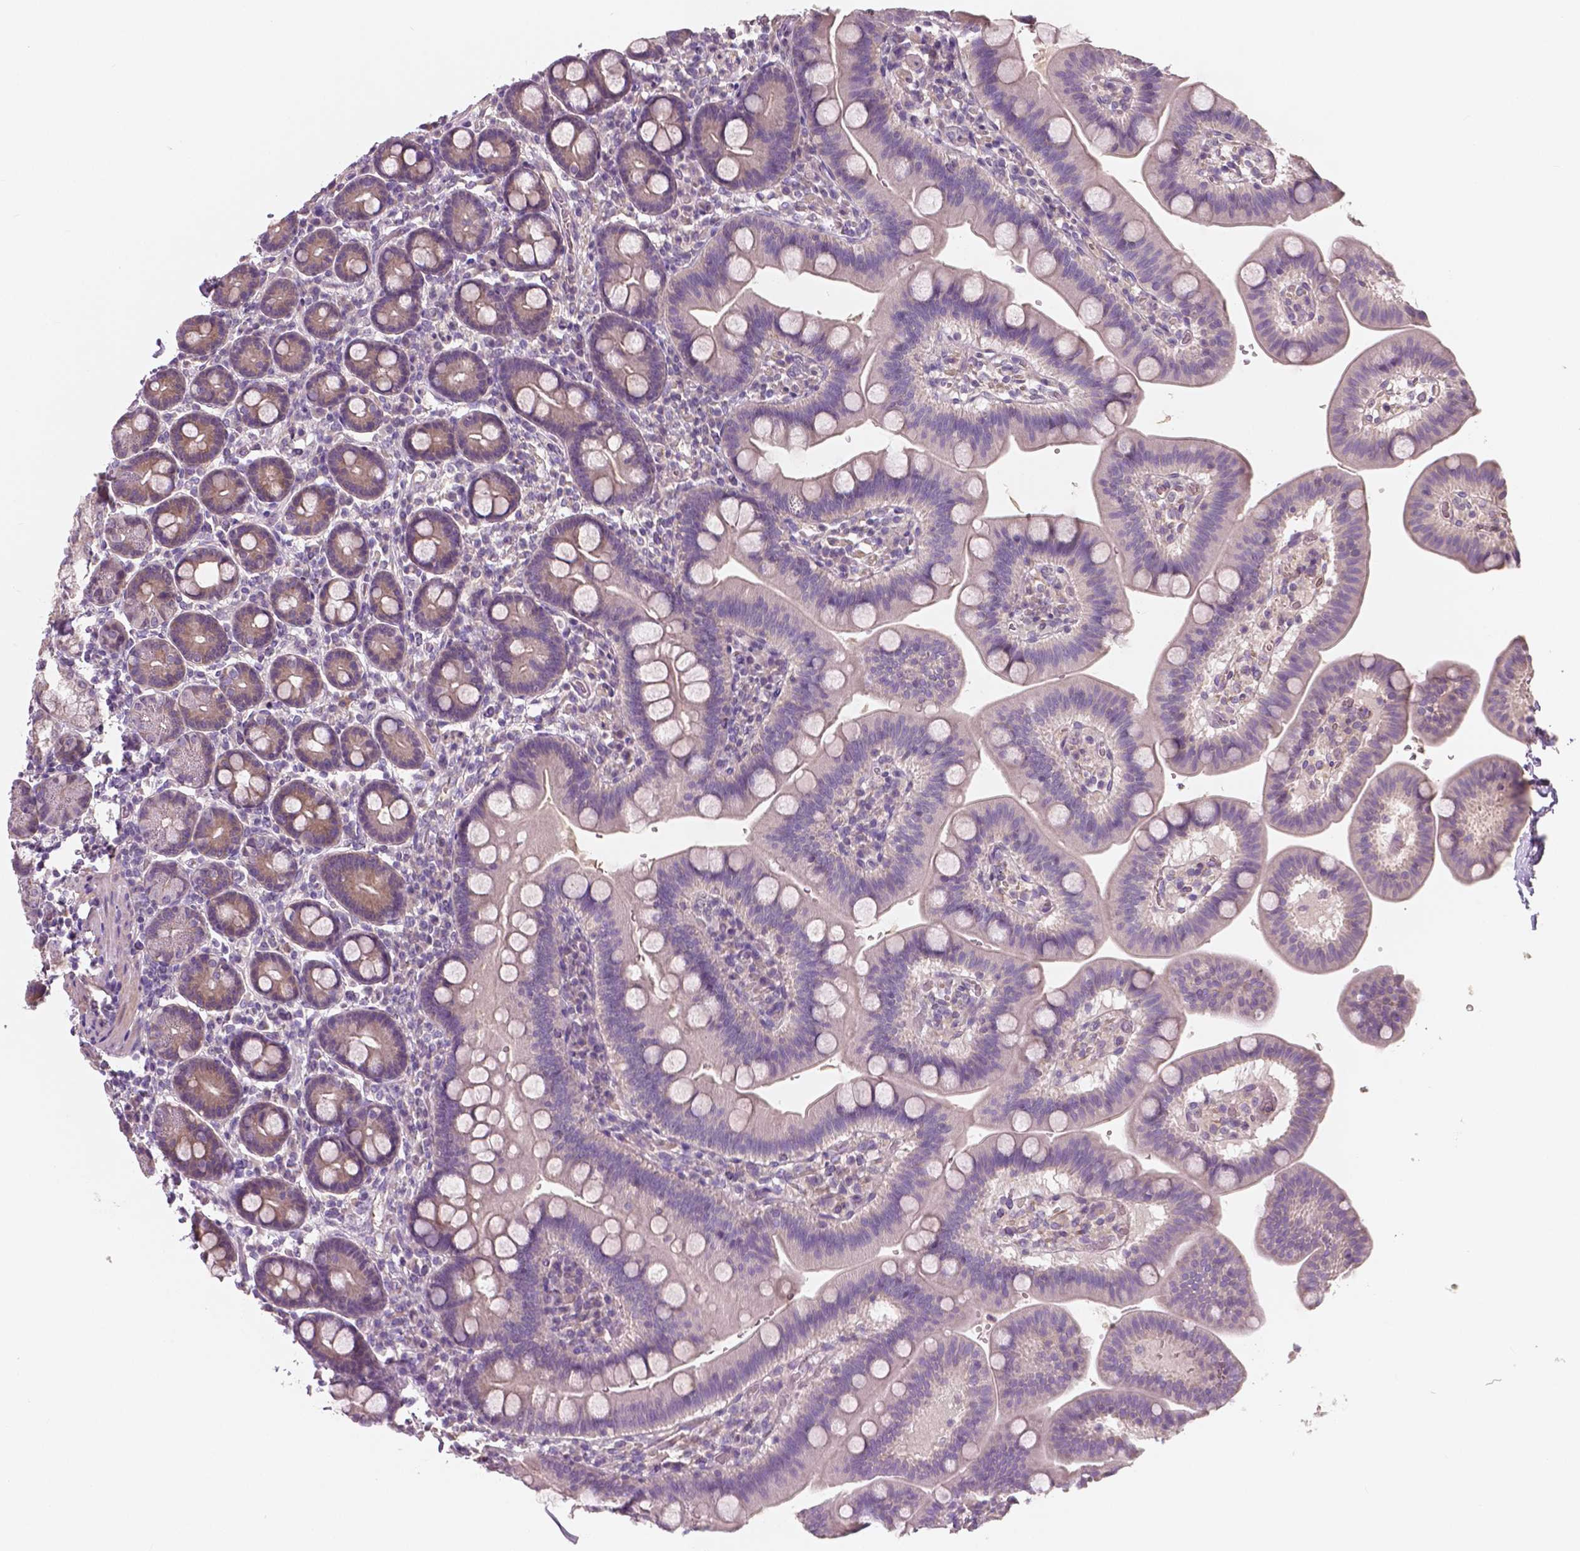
{"staining": {"intensity": "weak", "quantity": "25%-75%", "location": "cytoplasmic/membranous"}, "tissue": "duodenum", "cell_type": "Glandular cells", "image_type": "normal", "snomed": [{"axis": "morphology", "description": "Normal tissue, NOS"}, {"axis": "topography", "description": "Pancreas"}, {"axis": "topography", "description": "Duodenum"}], "caption": "IHC histopathology image of unremarkable duodenum: duodenum stained using IHC reveals low levels of weak protein expression localized specifically in the cytoplasmic/membranous of glandular cells, appearing as a cytoplasmic/membranous brown color.", "gene": "LSM14B", "patient": {"sex": "male", "age": 59}}